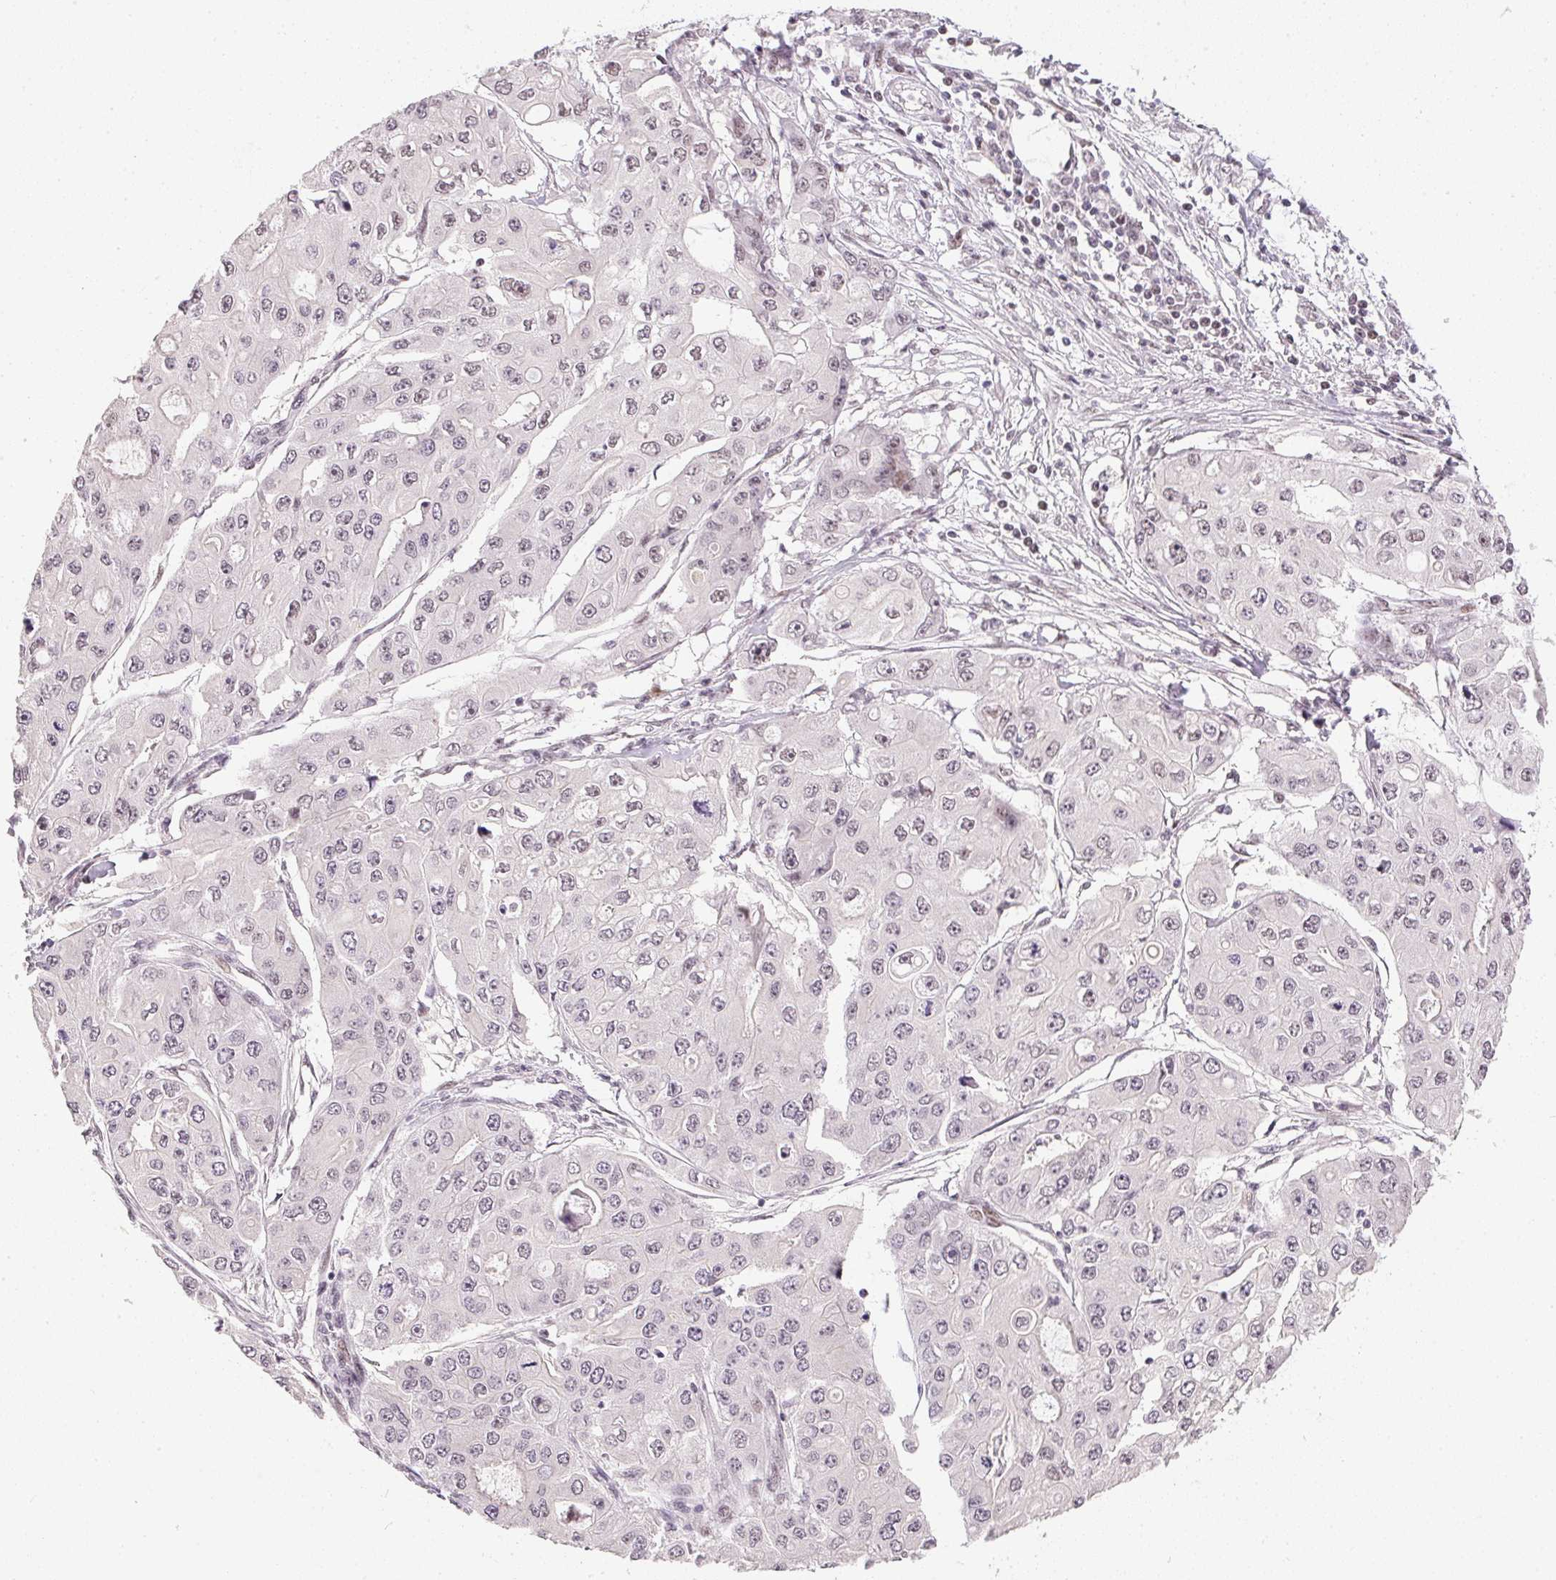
{"staining": {"intensity": "negative", "quantity": "none", "location": "none"}, "tissue": "ovarian cancer", "cell_type": "Tumor cells", "image_type": "cancer", "snomed": [{"axis": "morphology", "description": "Cystadenocarcinoma, serous, NOS"}, {"axis": "topography", "description": "Ovary"}], "caption": "Tumor cells are negative for protein expression in human ovarian cancer.", "gene": "KDM4D", "patient": {"sex": "female", "age": 56}}